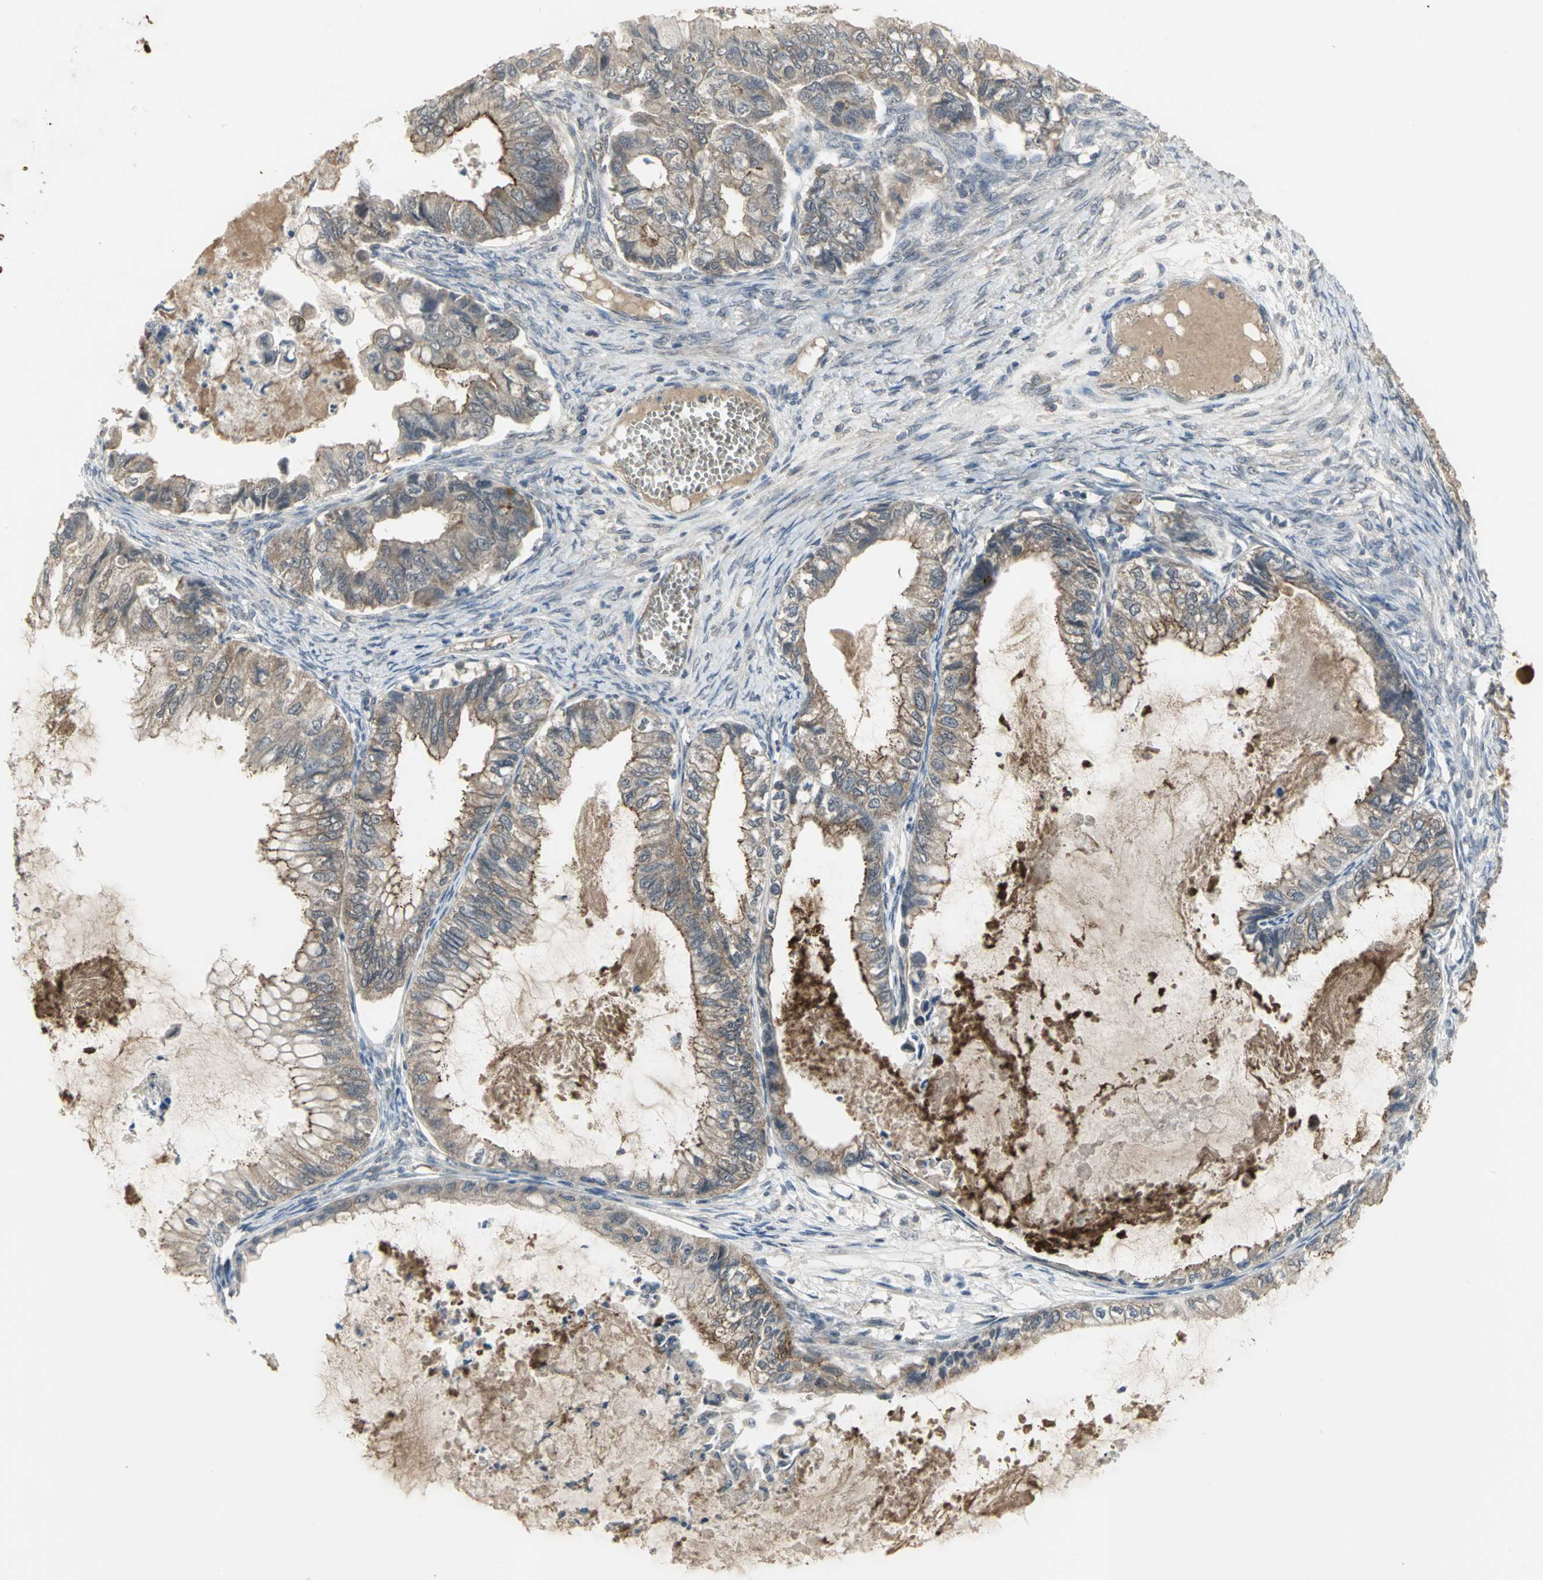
{"staining": {"intensity": "weak", "quantity": ">75%", "location": "cytoplasmic/membranous"}, "tissue": "ovarian cancer", "cell_type": "Tumor cells", "image_type": "cancer", "snomed": [{"axis": "morphology", "description": "Cystadenocarcinoma, mucinous, NOS"}, {"axis": "topography", "description": "Ovary"}], "caption": "Tumor cells display weak cytoplasmic/membranous expression in approximately >75% of cells in ovarian cancer (mucinous cystadenocarcinoma).", "gene": "KEAP1", "patient": {"sex": "female", "age": 80}}